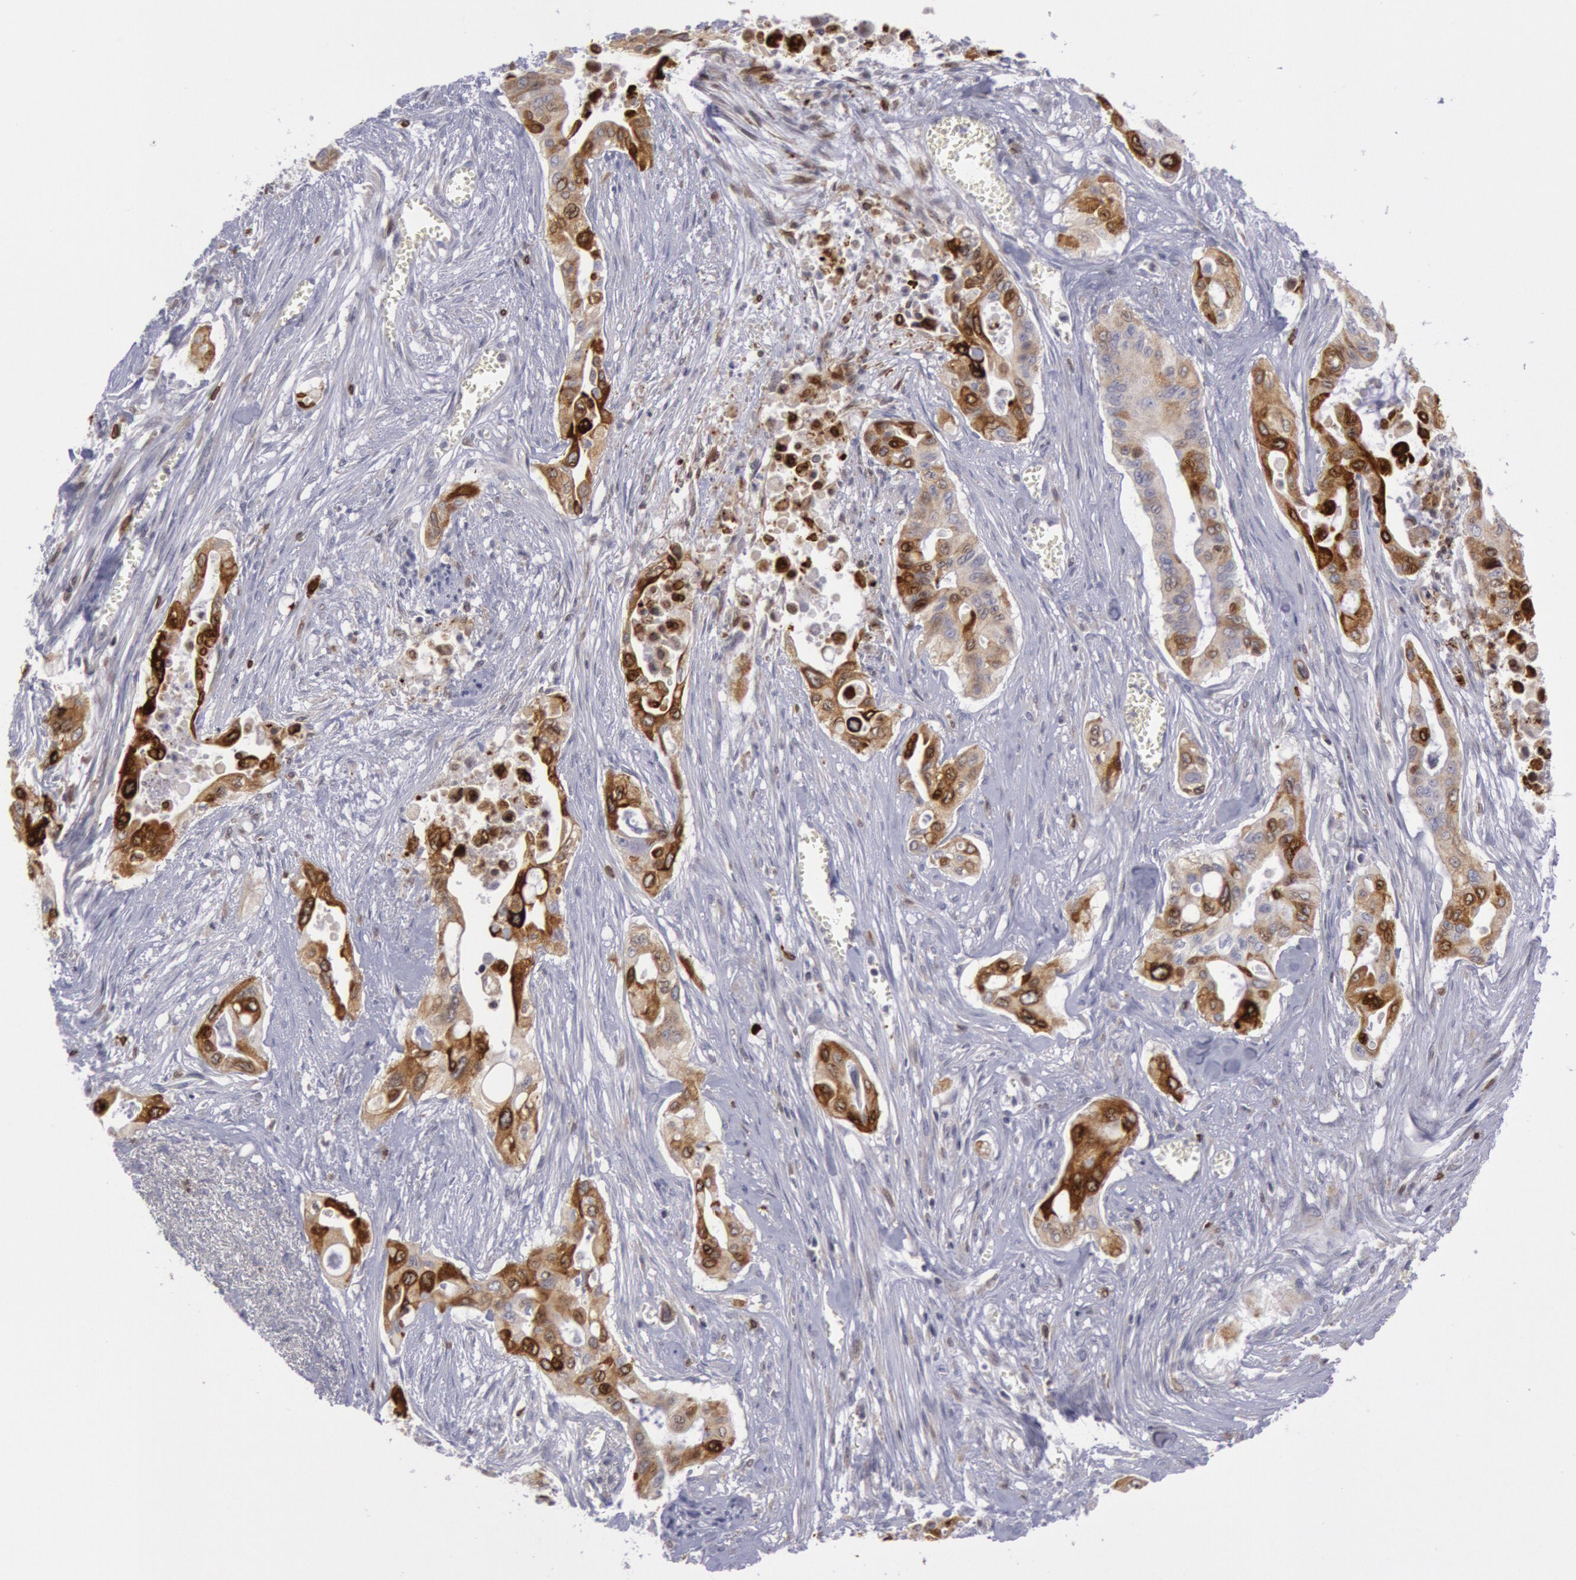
{"staining": {"intensity": "strong", "quantity": "25%-75%", "location": "cytoplasmic/membranous"}, "tissue": "pancreatic cancer", "cell_type": "Tumor cells", "image_type": "cancer", "snomed": [{"axis": "morphology", "description": "Adenocarcinoma, NOS"}, {"axis": "topography", "description": "Pancreas"}], "caption": "Immunohistochemistry photomicrograph of neoplastic tissue: pancreatic cancer (adenocarcinoma) stained using IHC displays high levels of strong protein expression localized specifically in the cytoplasmic/membranous of tumor cells, appearing as a cytoplasmic/membranous brown color.", "gene": "PTGS2", "patient": {"sex": "male", "age": 77}}